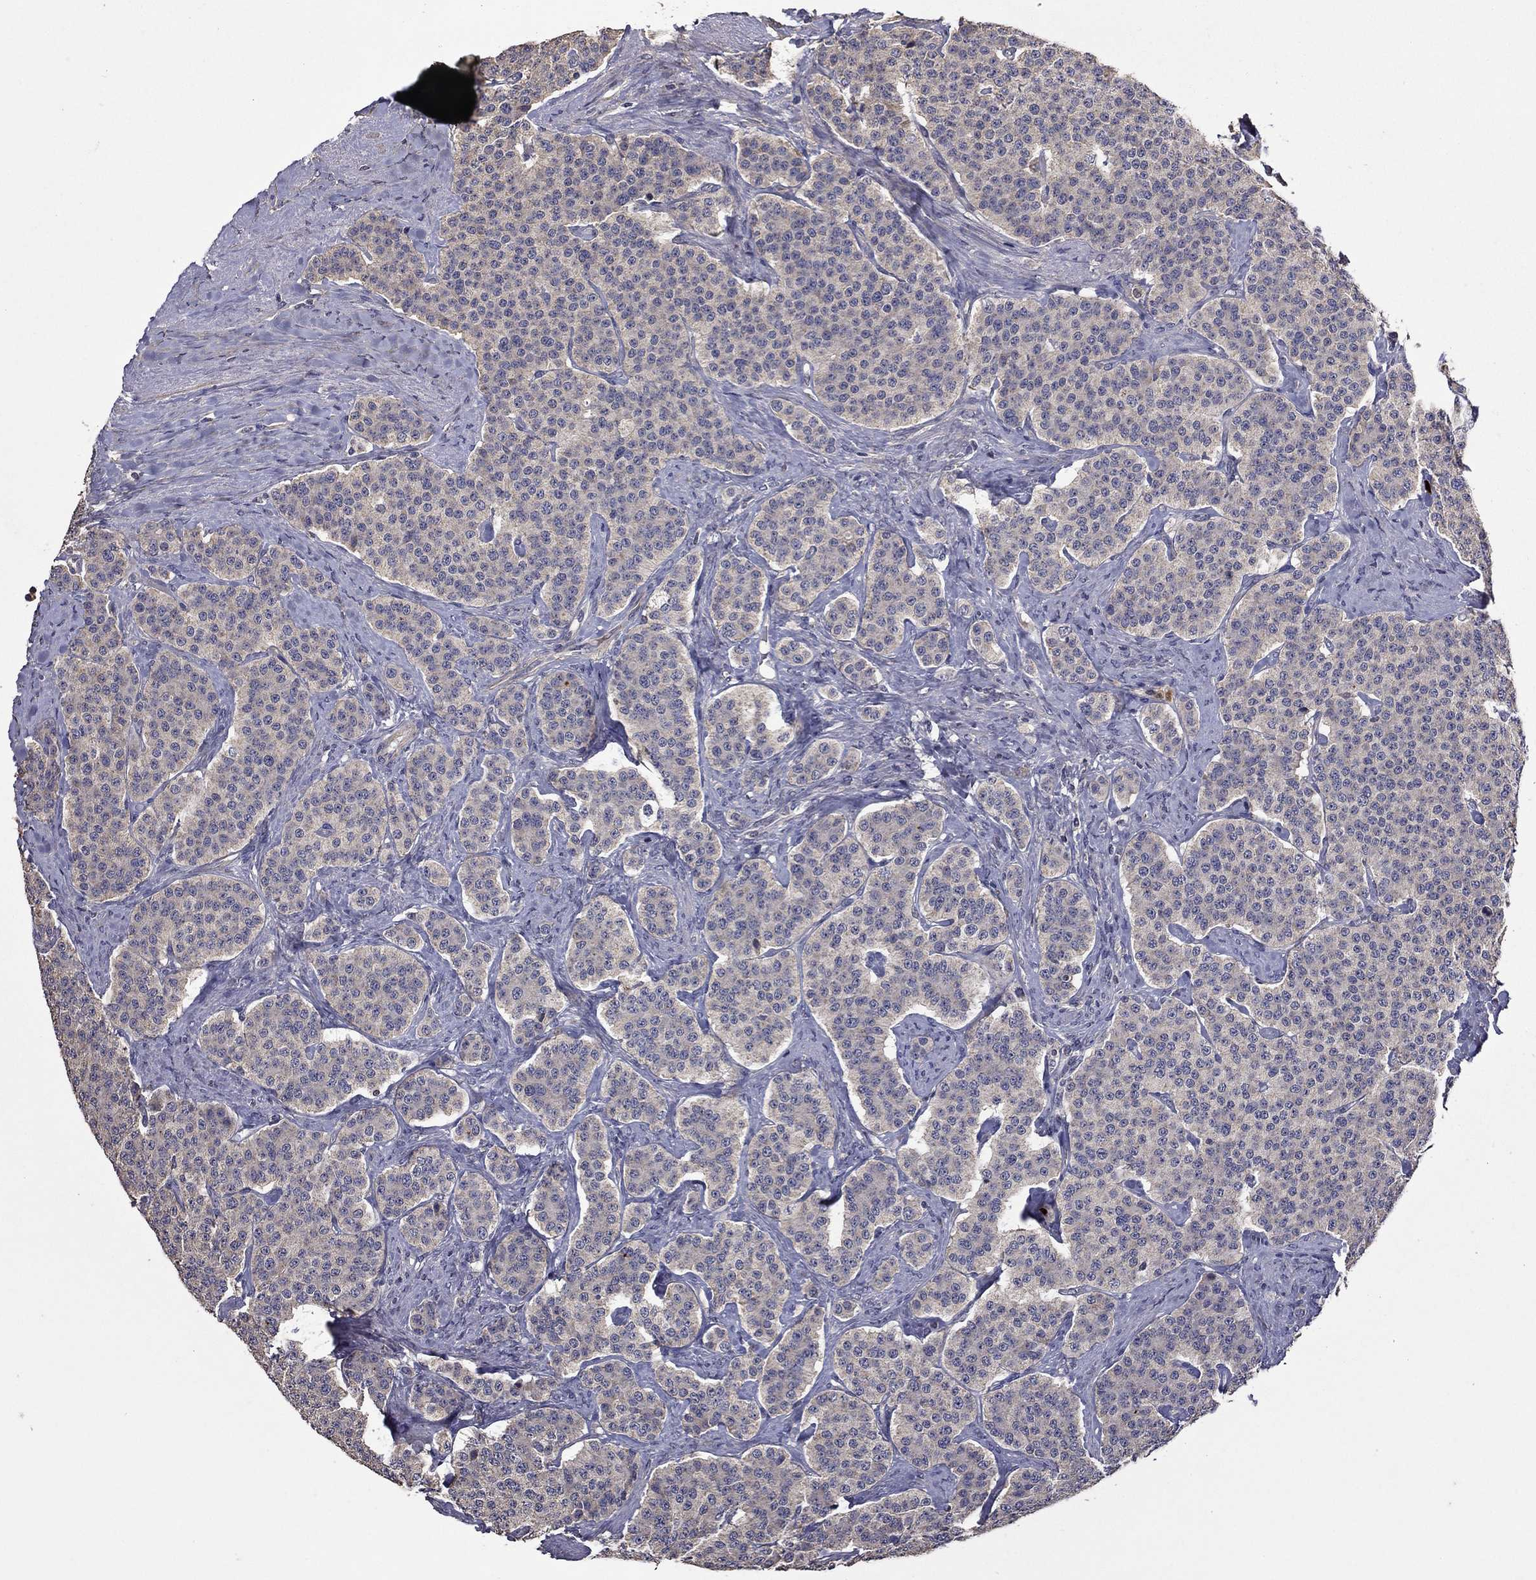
{"staining": {"intensity": "negative", "quantity": "none", "location": "none"}, "tissue": "carcinoid", "cell_type": "Tumor cells", "image_type": "cancer", "snomed": [{"axis": "morphology", "description": "Carcinoid, malignant, NOS"}, {"axis": "topography", "description": "Small intestine"}], "caption": "This is an immunohistochemistry micrograph of human carcinoid. There is no expression in tumor cells.", "gene": "SATB1", "patient": {"sex": "female", "age": 58}}